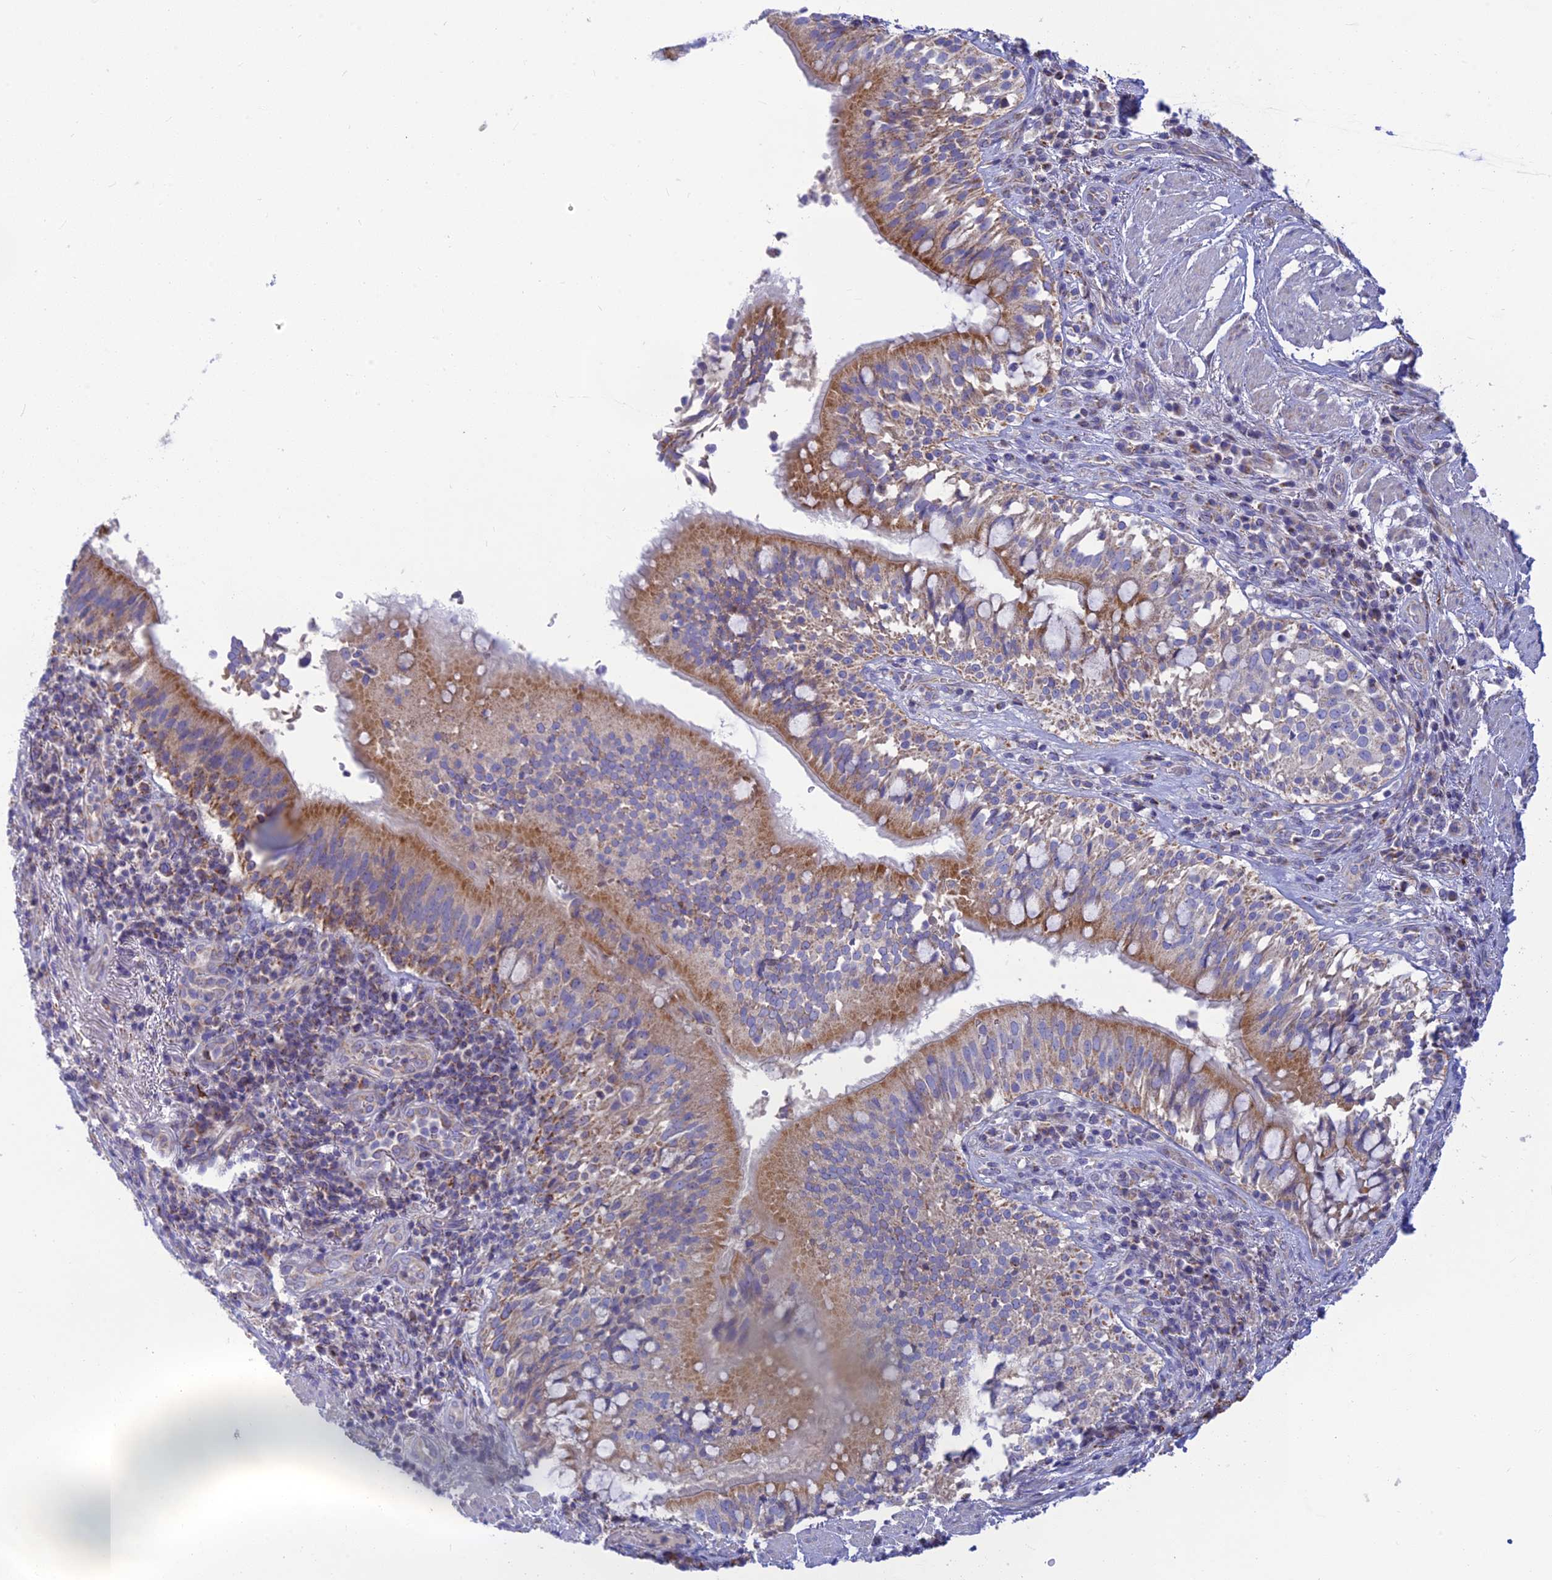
{"staining": {"intensity": "negative", "quantity": "none", "location": "none"}, "tissue": "adipose tissue", "cell_type": "Adipocytes", "image_type": "normal", "snomed": [{"axis": "morphology", "description": "Normal tissue, NOS"}, {"axis": "morphology", "description": "Squamous cell carcinoma, NOS"}, {"axis": "topography", "description": "Bronchus"}, {"axis": "topography", "description": "Lung"}], "caption": "Human adipose tissue stained for a protein using immunohistochemistry (IHC) displays no staining in adipocytes.", "gene": "TMEM30B", "patient": {"sex": "male", "age": 64}}